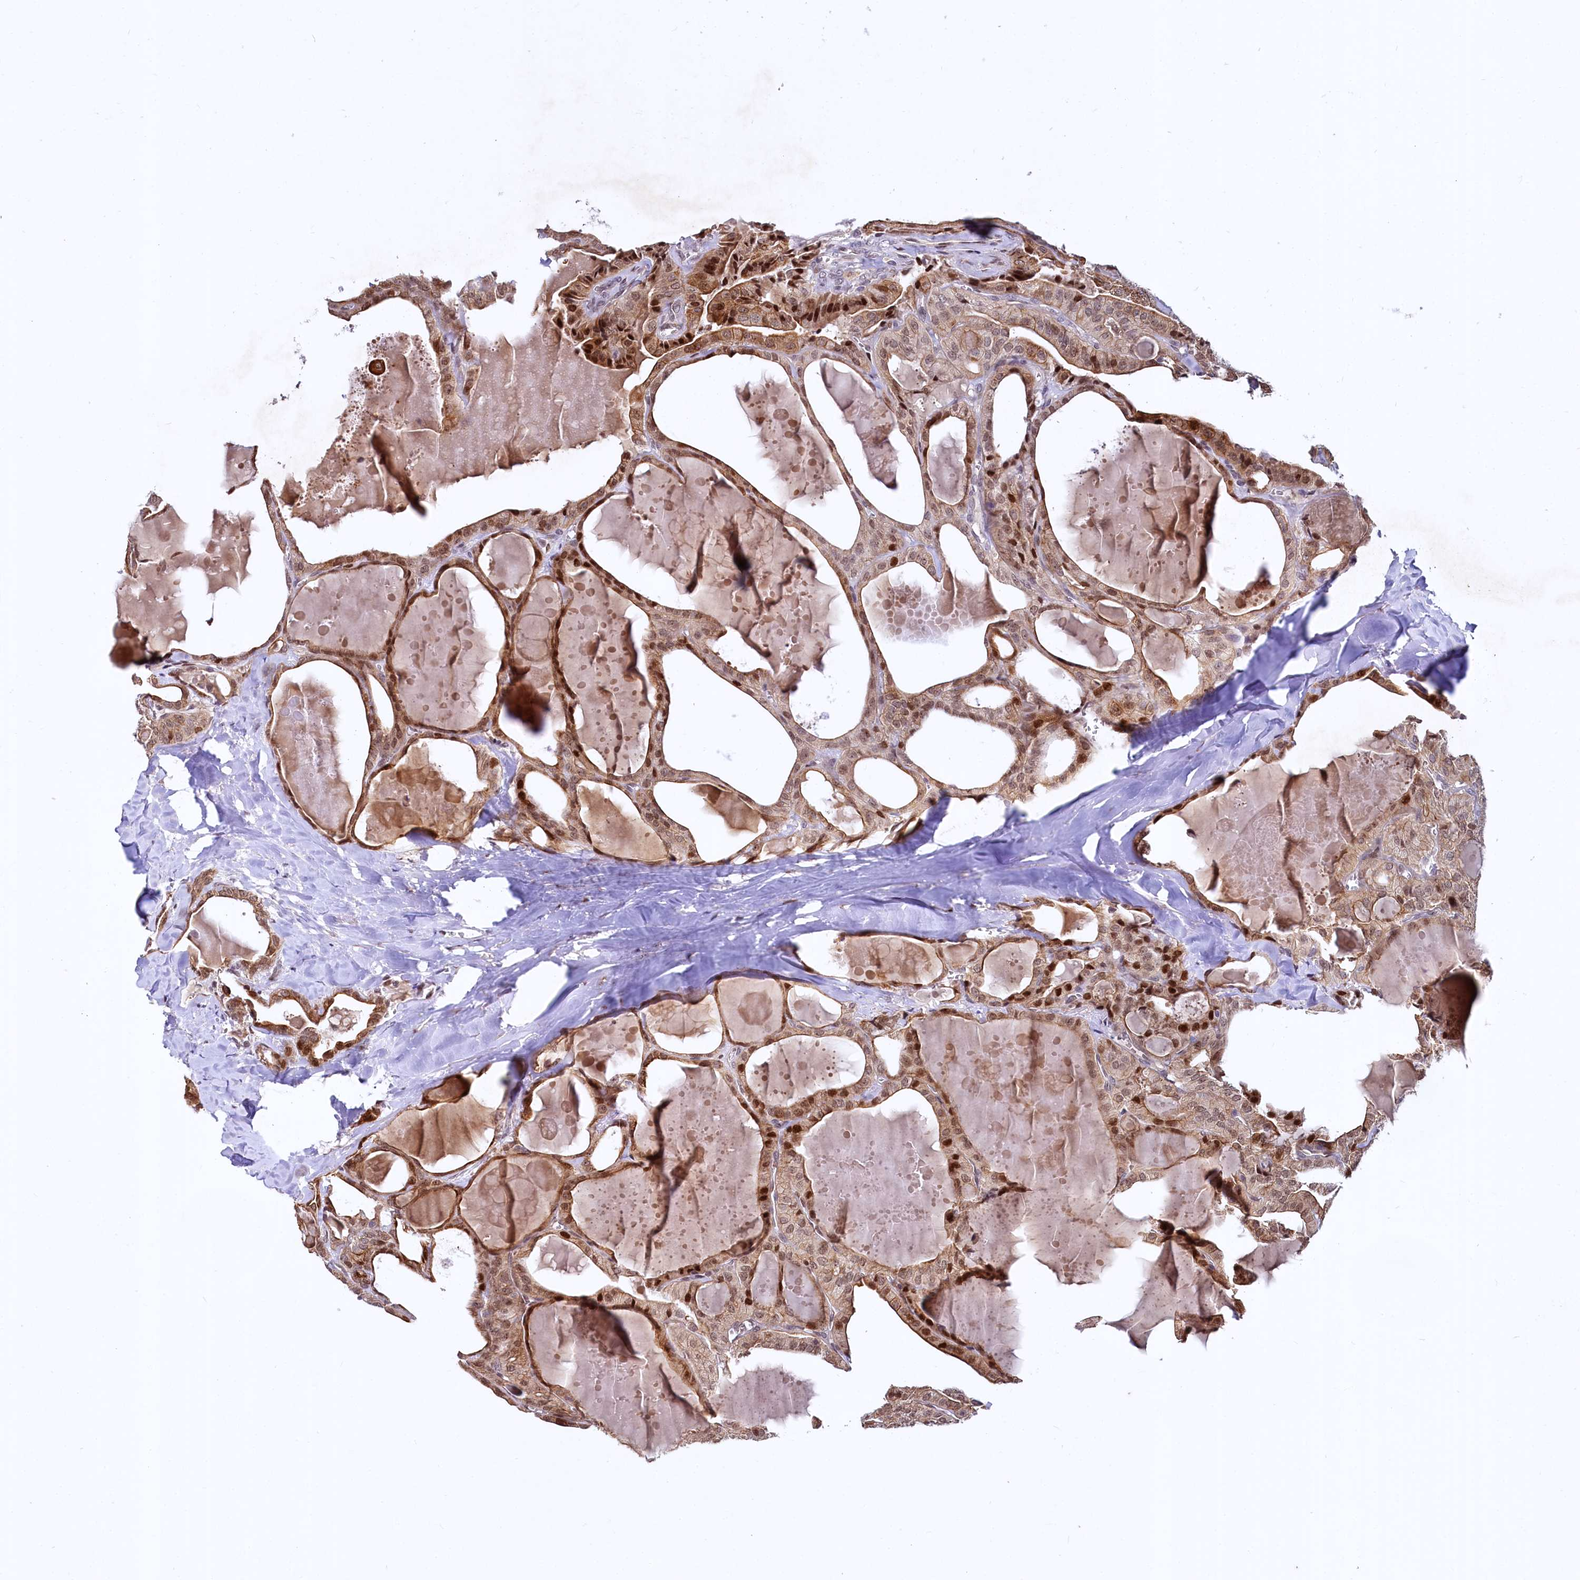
{"staining": {"intensity": "strong", "quantity": "25%-75%", "location": "cytoplasmic/membranous,nuclear"}, "tissue": "thyroid cancer", "cell_type": "Tumor cells", "image_type": "cancer", "snomed": [{"axis": "morphology", "description": "Papillary adenocarcinoma, NOS"}, {"axis": "topography", "description": "Thyroid gland"}], "caption": "Thyroid cancer (papillary adenocarcinoma) stained with a brown dye exhibits strong cytoplasmic/membranous and nuclear positive staining in about 25%-75% of tumor cells.", "gene": "N4BP2L1", "patient": {"sex": "male", "age": 52}}